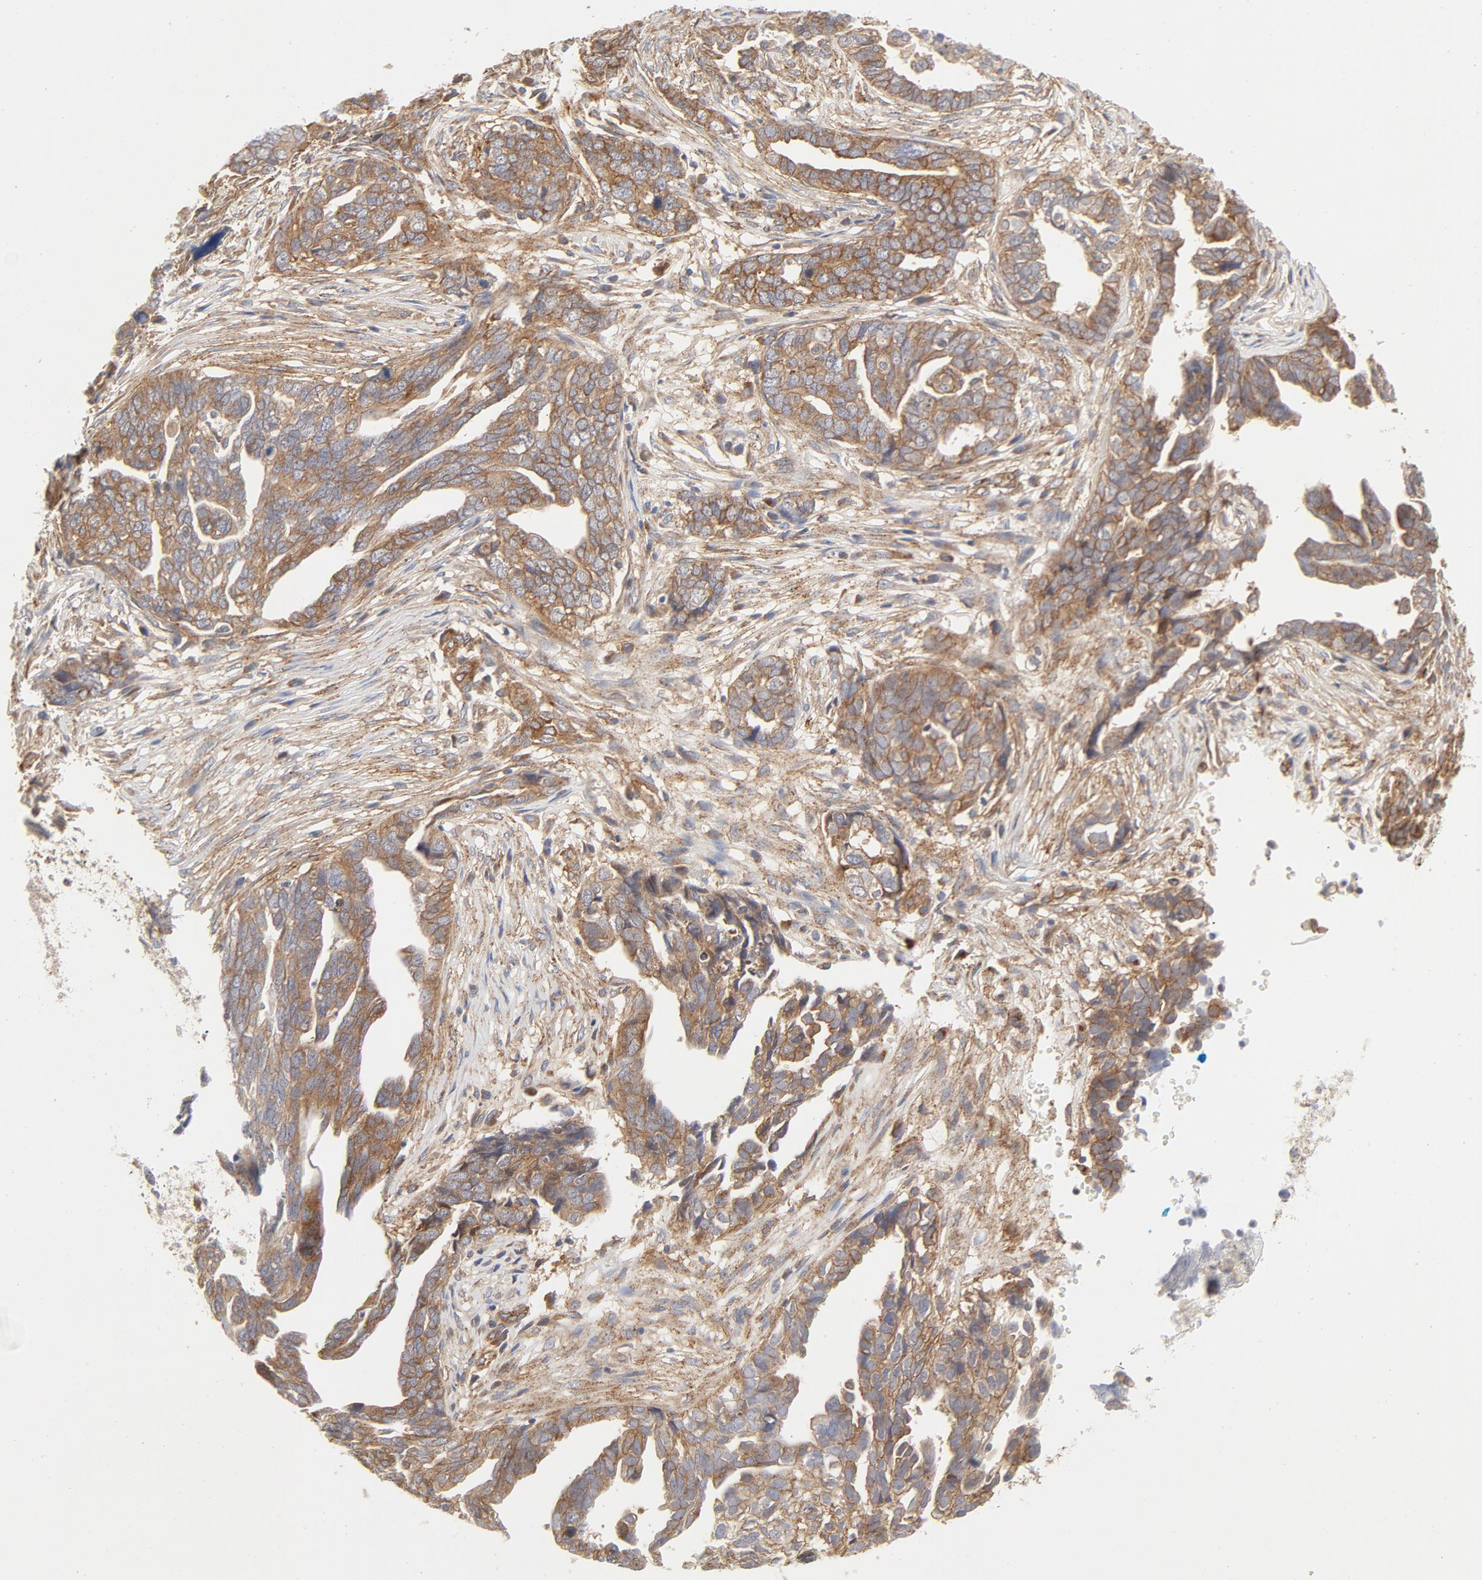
{"staining": {"intensity": "moderate", "quantity": ">75%", "location": "cytoplasmic/membranous"}, "tissue": "ovarian cancer", "cell_type": "Tumor cells", "image_type": "cancer", "snomed": [{"axis": "morphology", "description": "Normal tissue, NOS"}, {"axis": "morphology", "description": "Cystadenocarcinoma, serous, NOS"}, {"axis": "topography", "description": "Fallopian tube"}, {"axis": "topography", "description": "Ovary"}], "caption": "Protein analysis of ovarian cancer (serous cystadenocarcinoma) tissue reveals moderate cytoplasmic/membranous expression in approximately >75% of tumor cells. (Brightfield microscopy of DAB IHC at high magnification).", "gene": "AP2A1", "patient": {"sex": "female", "age": 56}}